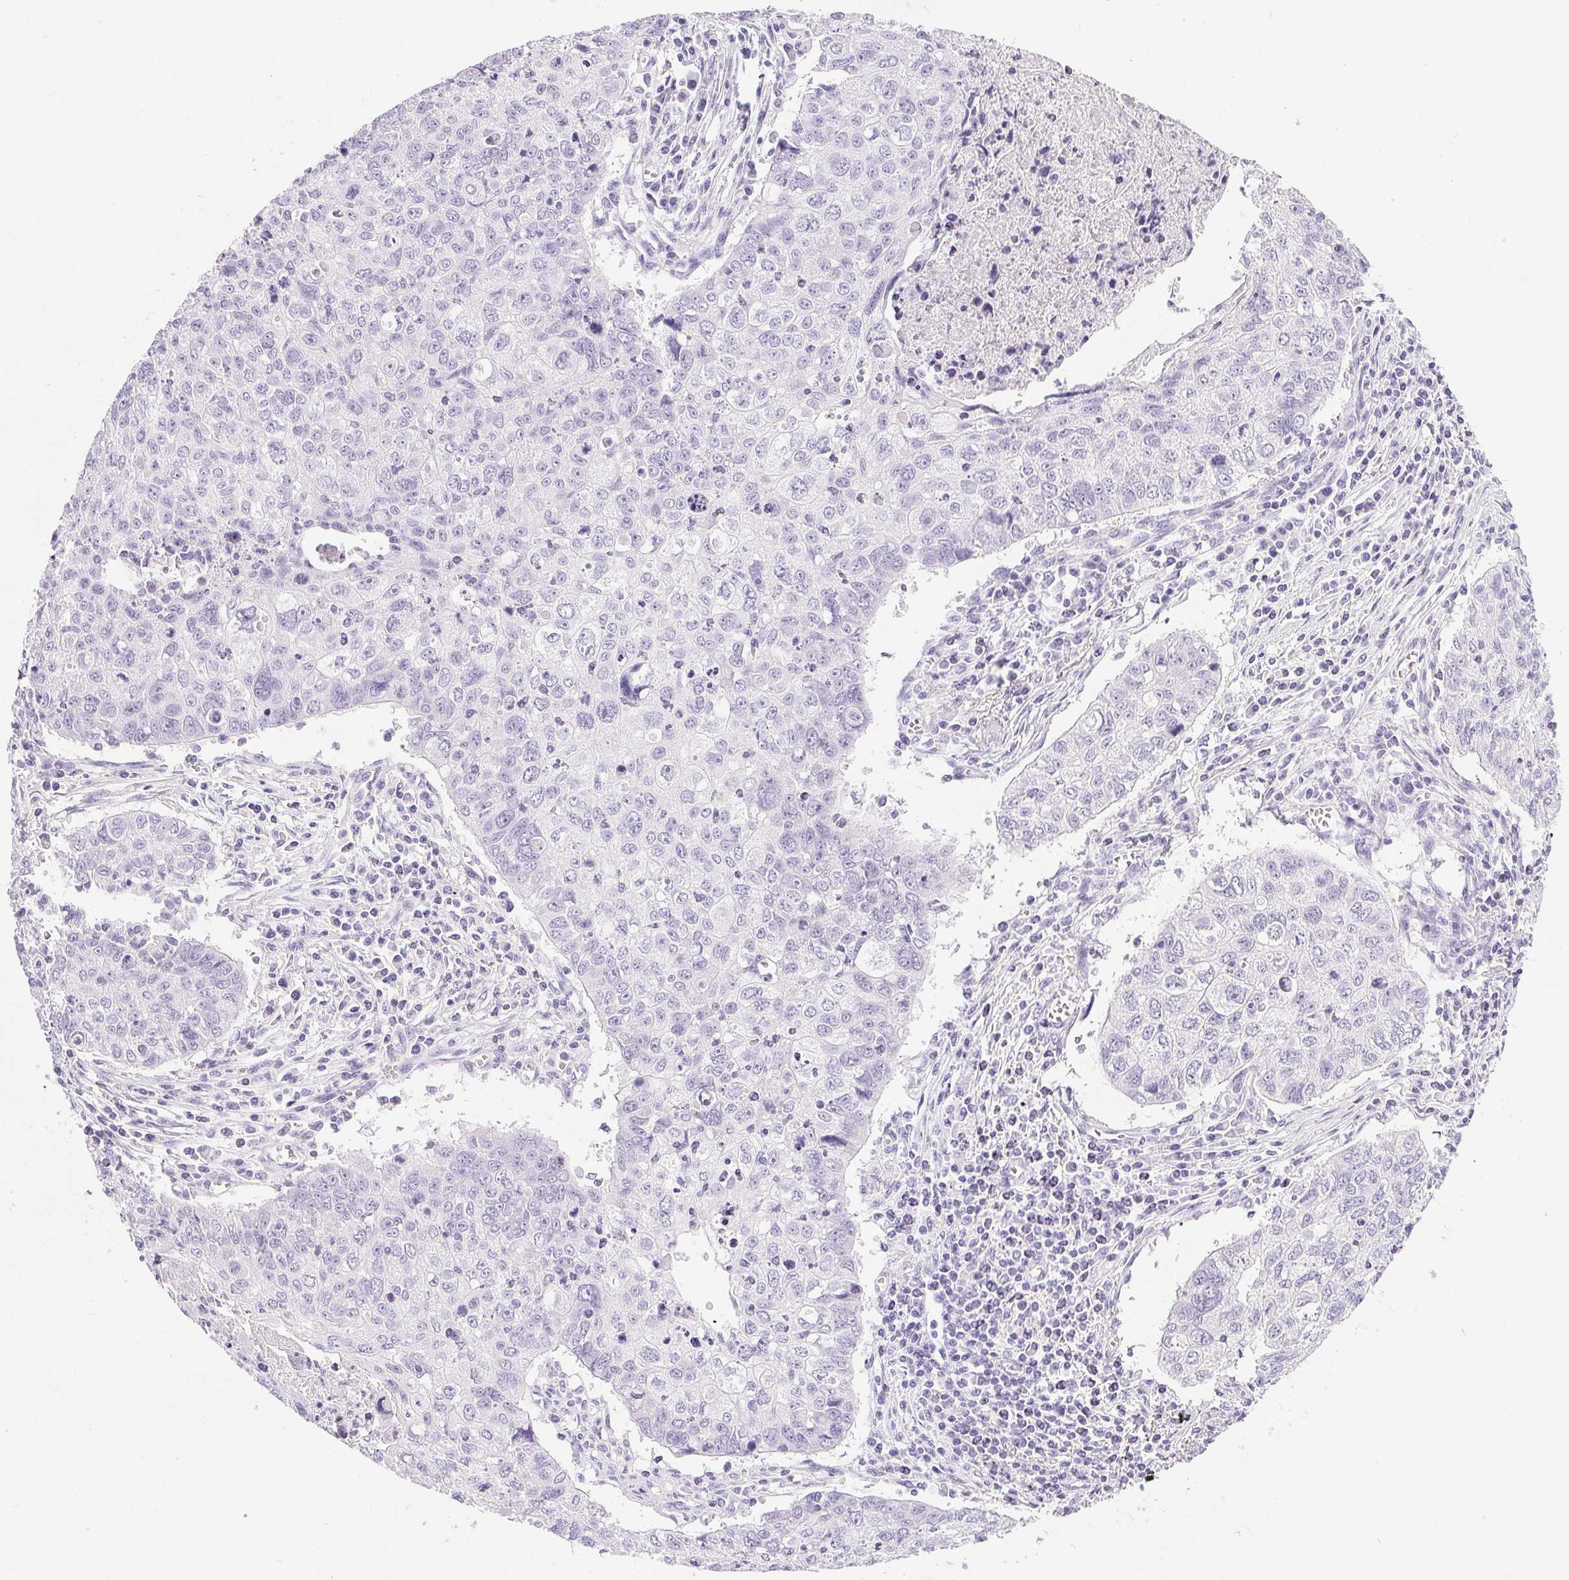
{"staining": {"intensity": "negative", "quantity": "none", "location": "none"}, "tissue": "lung cancer", "cell_type": "Tumor cells", "image_type": "cancer", "snomed": [{"axis": "morphology", "description": "Normal morphology"}, {"axis": "morphology", "description": "Aneuploidy"}, {"axis": "morphology", "description": "Squamous cell carcinoma, NOS"}, {"axis": "topography", "description": "Lymph node"}, {"axis": "topography", "description": "Lung"}], "caption": "Immunohistochemical staining of lung aneuploidy reveals no significant staining in tumor cells.", "gene": "XDH", "patient": {"sex": "female", "age": 76}}